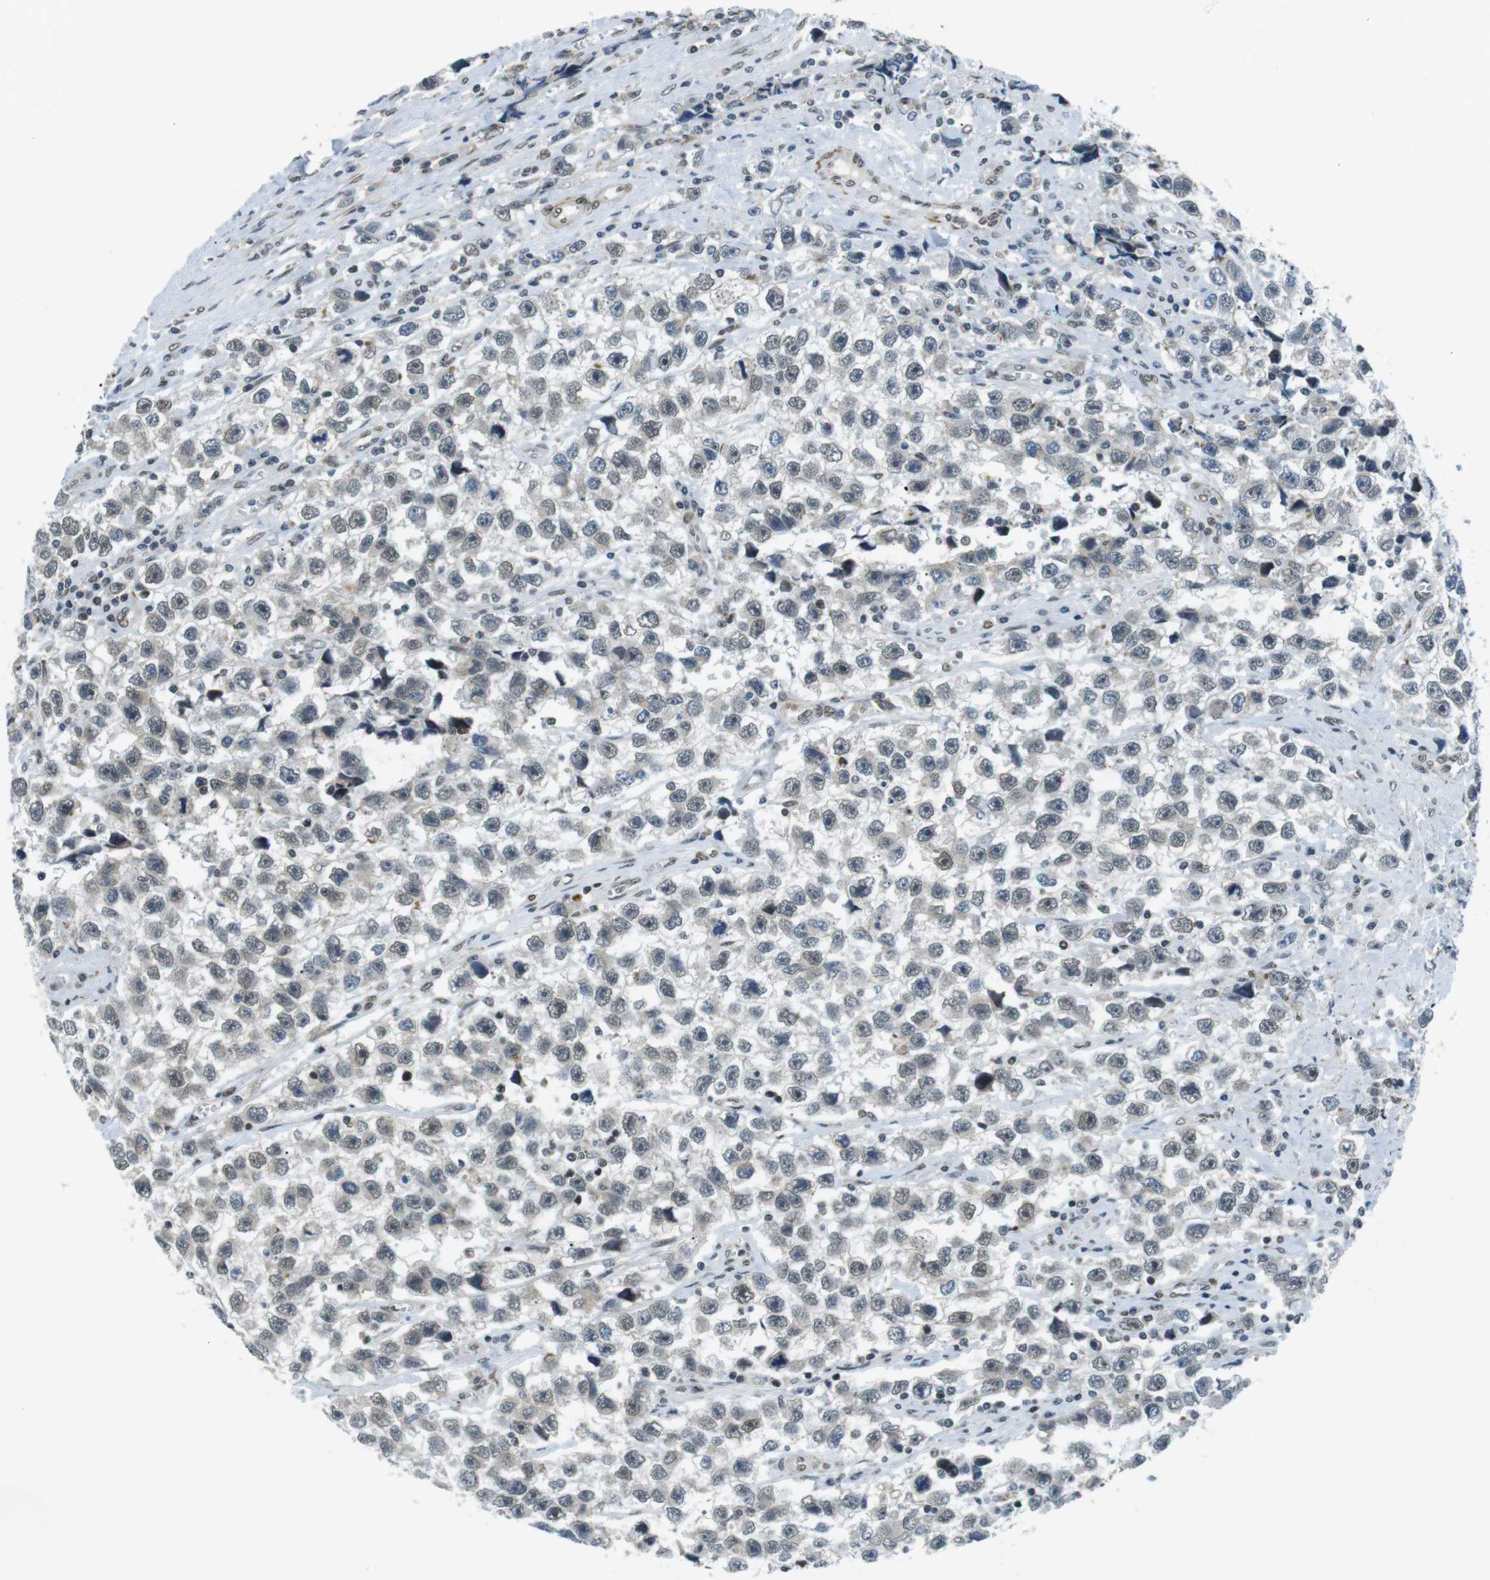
{"staining": {"intensity": "weak", "quantity": "<25%", "location": "nuclear"}, "tissue": "testis cancer", "cell_type": "Tumor cells", "image_type": "cancer", "snomed": [{"axis": "morphology", "description": "Seminoma, NOS"}, {"axis": "topography", "description": "Testis"}], "caption": "IHC image of neoplastic tissue: human seminoma (testis) stained with DAB (3,3'-diaminobenzidine) demonstrates no significant protein positivity in tumor cells.", "gene": "USP7", "patient": {"sex": "male", "age": 33}}